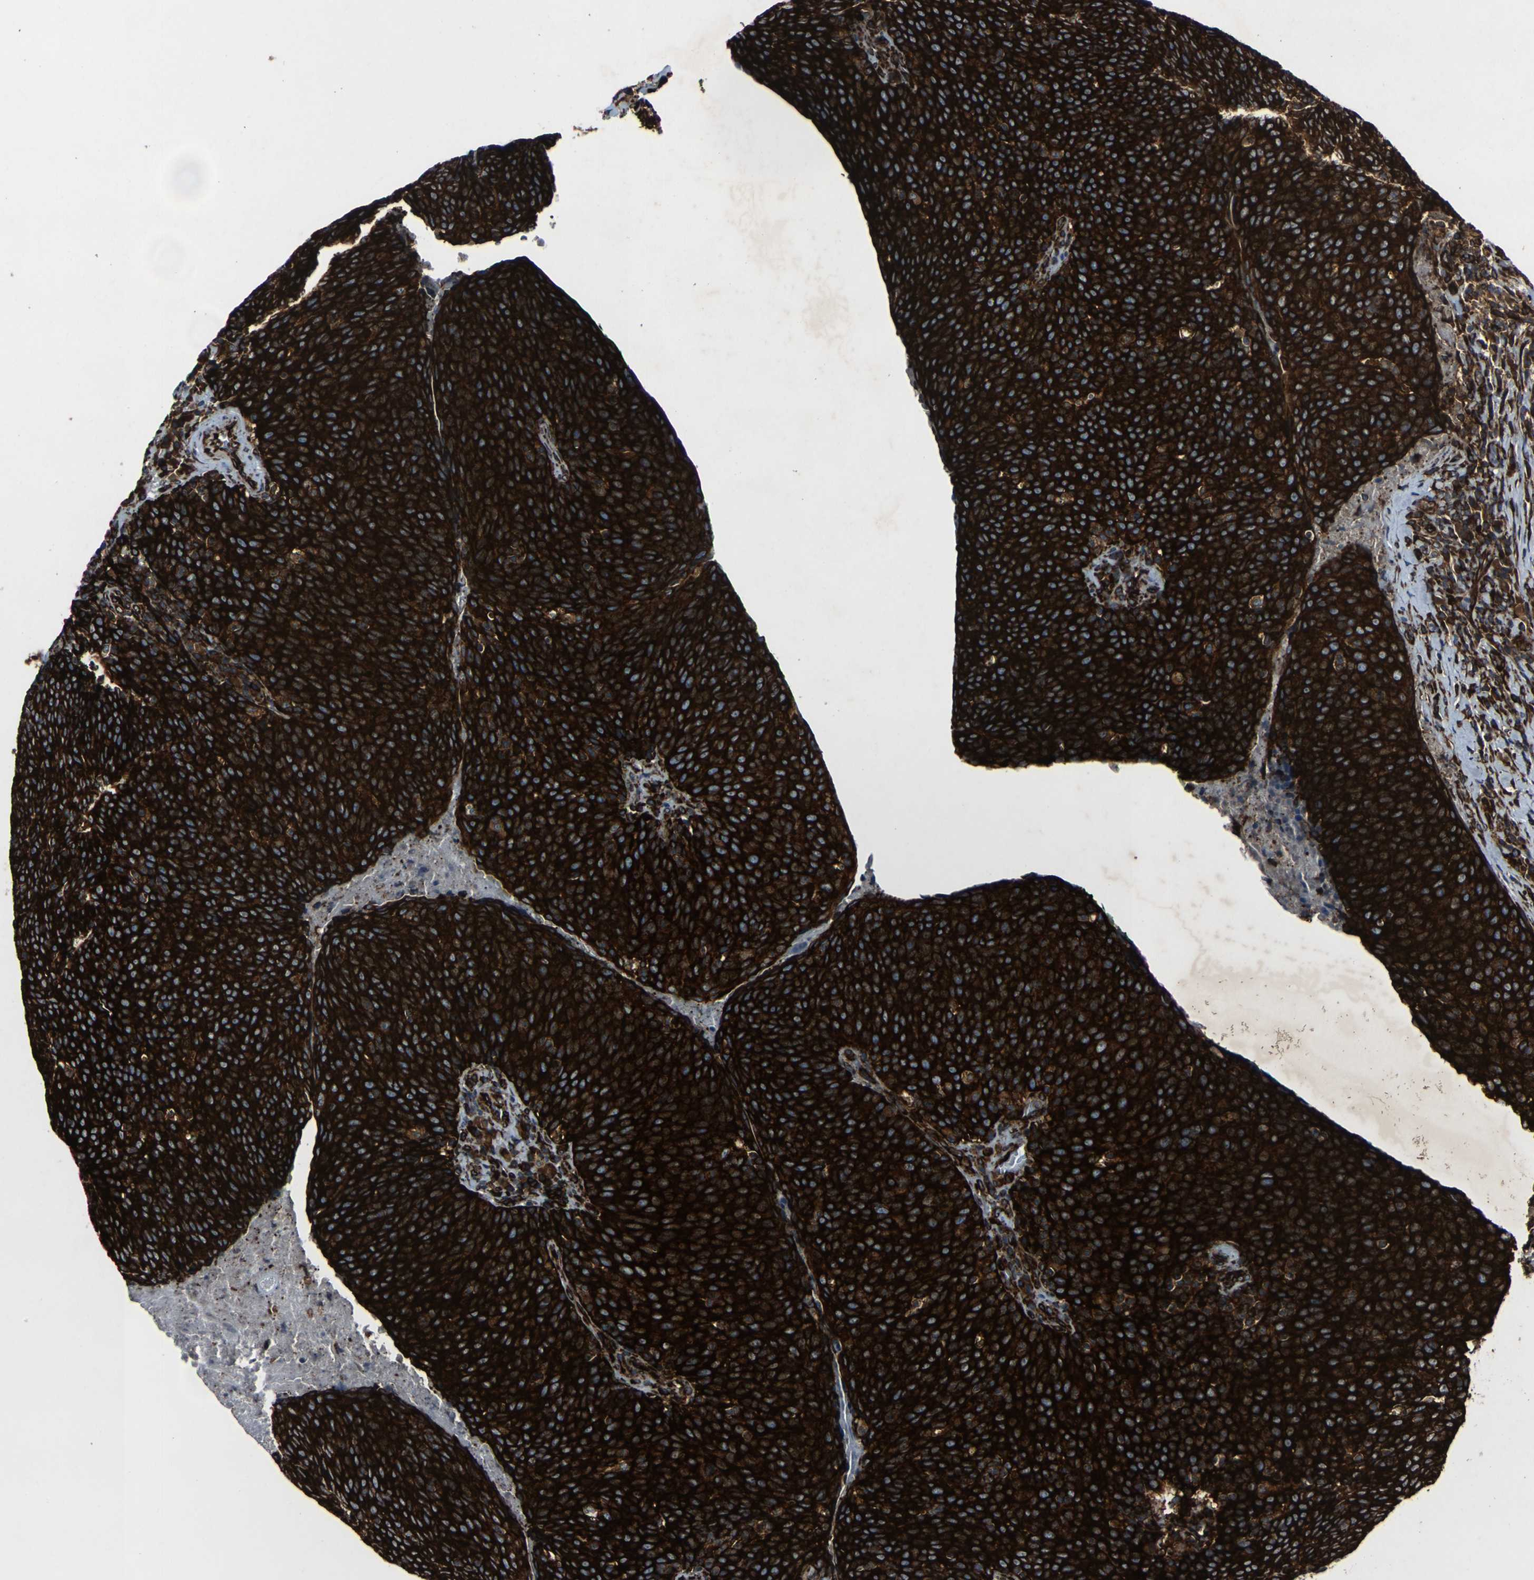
{"staining": {"intensity": "strong", "quantity": ">75%", "location": "cytoplasmic/membranous"}, "tissue": "head and neck cancer", "cell_type": "Tumor cells", "image_type": "cancer", "snomed": [{"axis": "morphology", "description": "Squamous cell carcinoma, NOS"}, {"axis": "morphology", "description": "Squamous cell carcinoma, metastatic, NOS"}, {"axis": "topography", "description": "Lymph node"}, {"axis": "topography", "description": "Head-Neck"}], "caption": "Protein expression analysis of human head and neck cancer (squamous cell carcinoma) reveals strong cytoplasmic/membranous expression in about >75% of tumor cells.", "gene": "MARCHF2", "patient": {"sex": "male", "age": 62}}